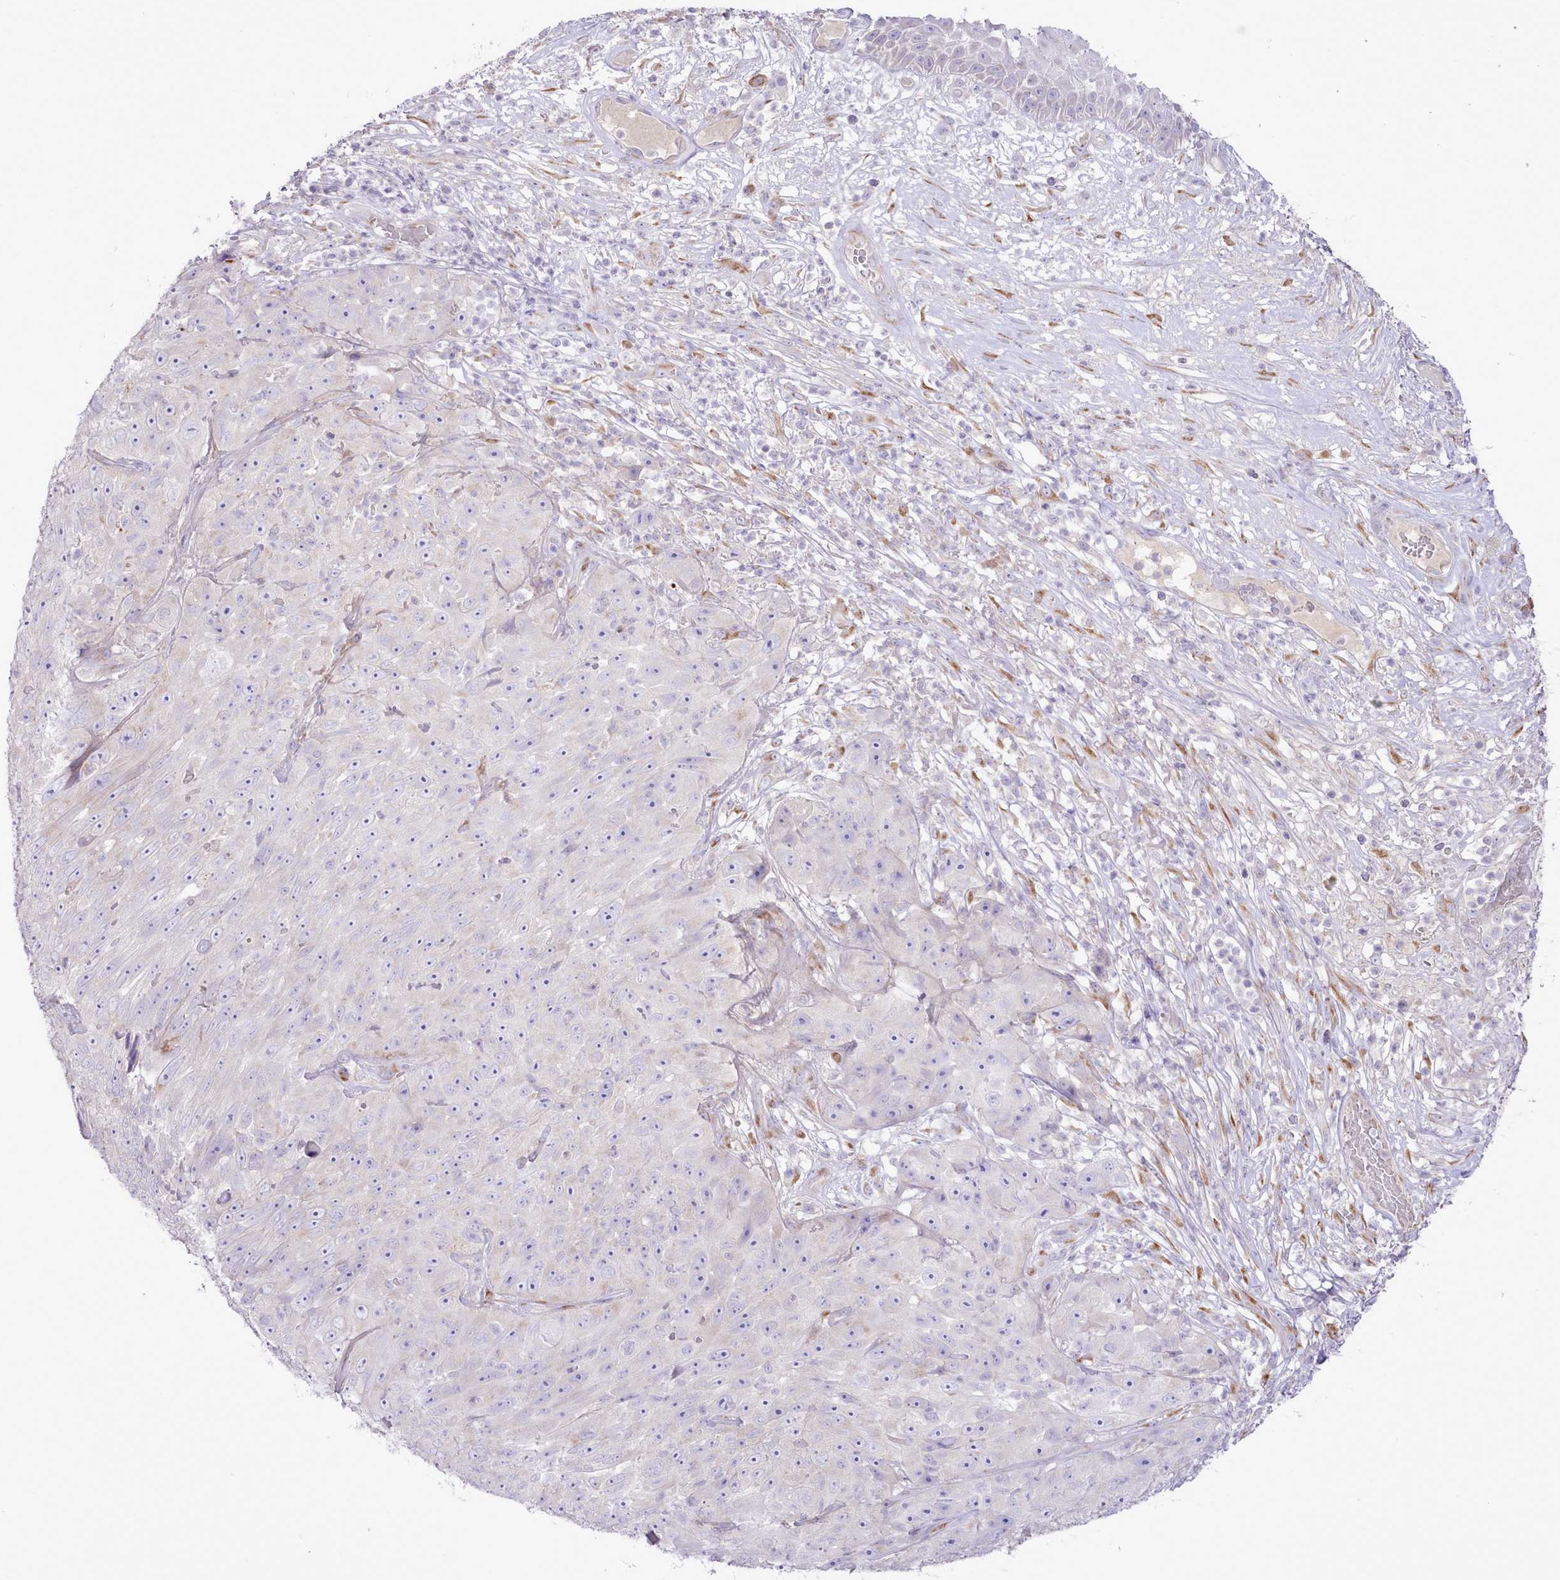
{"staining": {"intensity": "negative", "quantity": "none", "location": "none"}, "tissue": "skin cancer", "cell_type": "Tumor cells", "image_type": "cancer", "snomed": [{"axis": "morphology", "description": "Squamous cell carcinoma, NOS"}, {"axis": "topography", "description": "Skin"}], "caption": "Tumor cells show no significant protein expression in skin squamous cell carcinoma. (IHC, brightfield microscopy, high magnification).", "gene": "CCL1", "patient": {"sex": "female", "age": 87}}